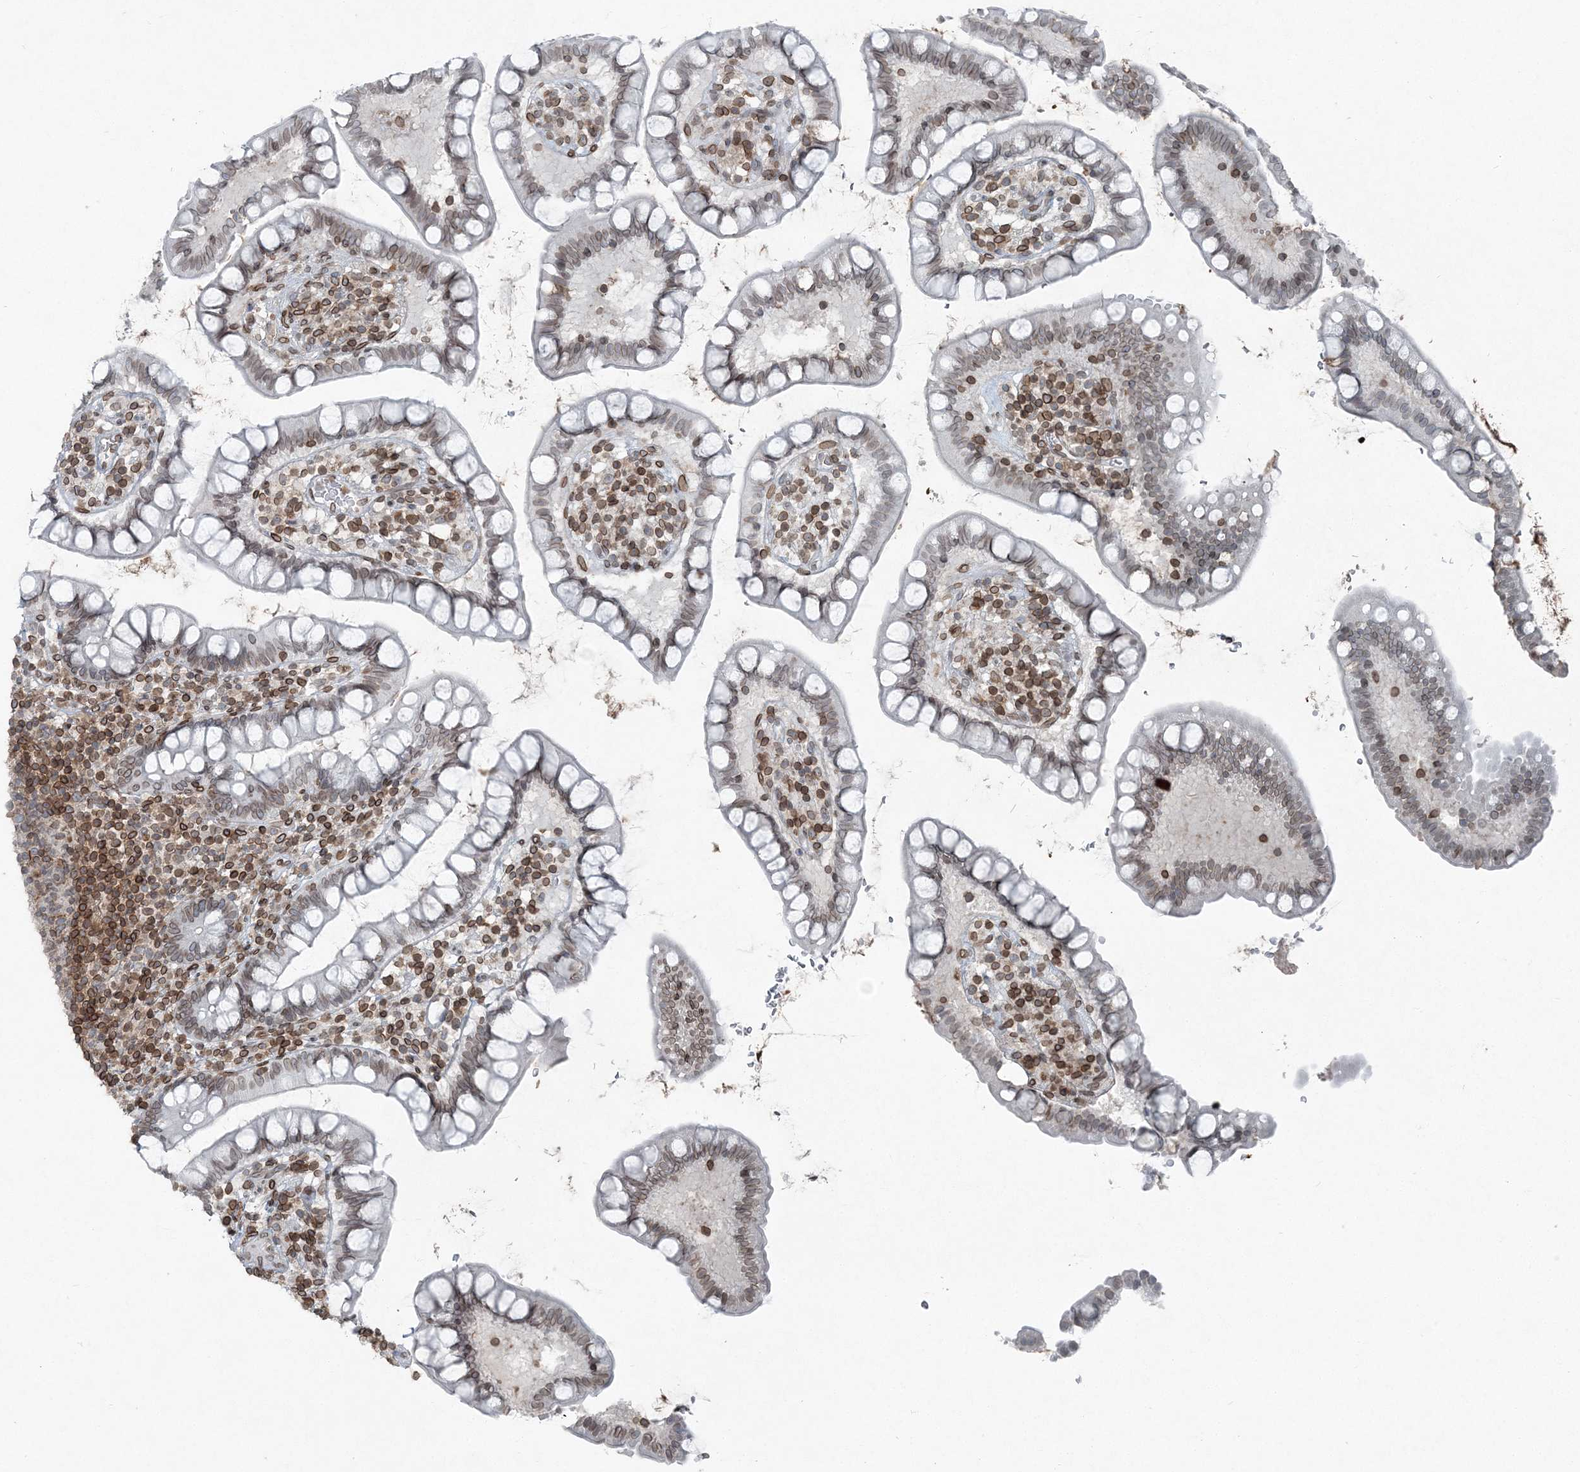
{"staining": {"intensity": "moderate", "quantity": "25%-75%", "location": "cytoplasmic/membranous,nuclear"}, "tissue": "small intestine", "cell_type": "Glandular cells", "image_type": "normal", "snomed": [{"axis": "morphology", "description": "Normal tissue, NOS"}, {"axis": "topography", "description": "Small intestine"}], "caption": "Immunohistochemistry staining of unremarkable small intestine, which exhibits medium levels of moderate cytoplasmic/membranous,nuclear positivity in approximately 25%-75% of glandular cells indicating moderate cytoplasmic/membranous,nuclear protein expression. The staining was performed using DAB (brown) for protein detection and nuclei were counterstained in hematoxylin (blue).", "gene": "GJD4", "patient": {"sex": "female", "age": 84}}